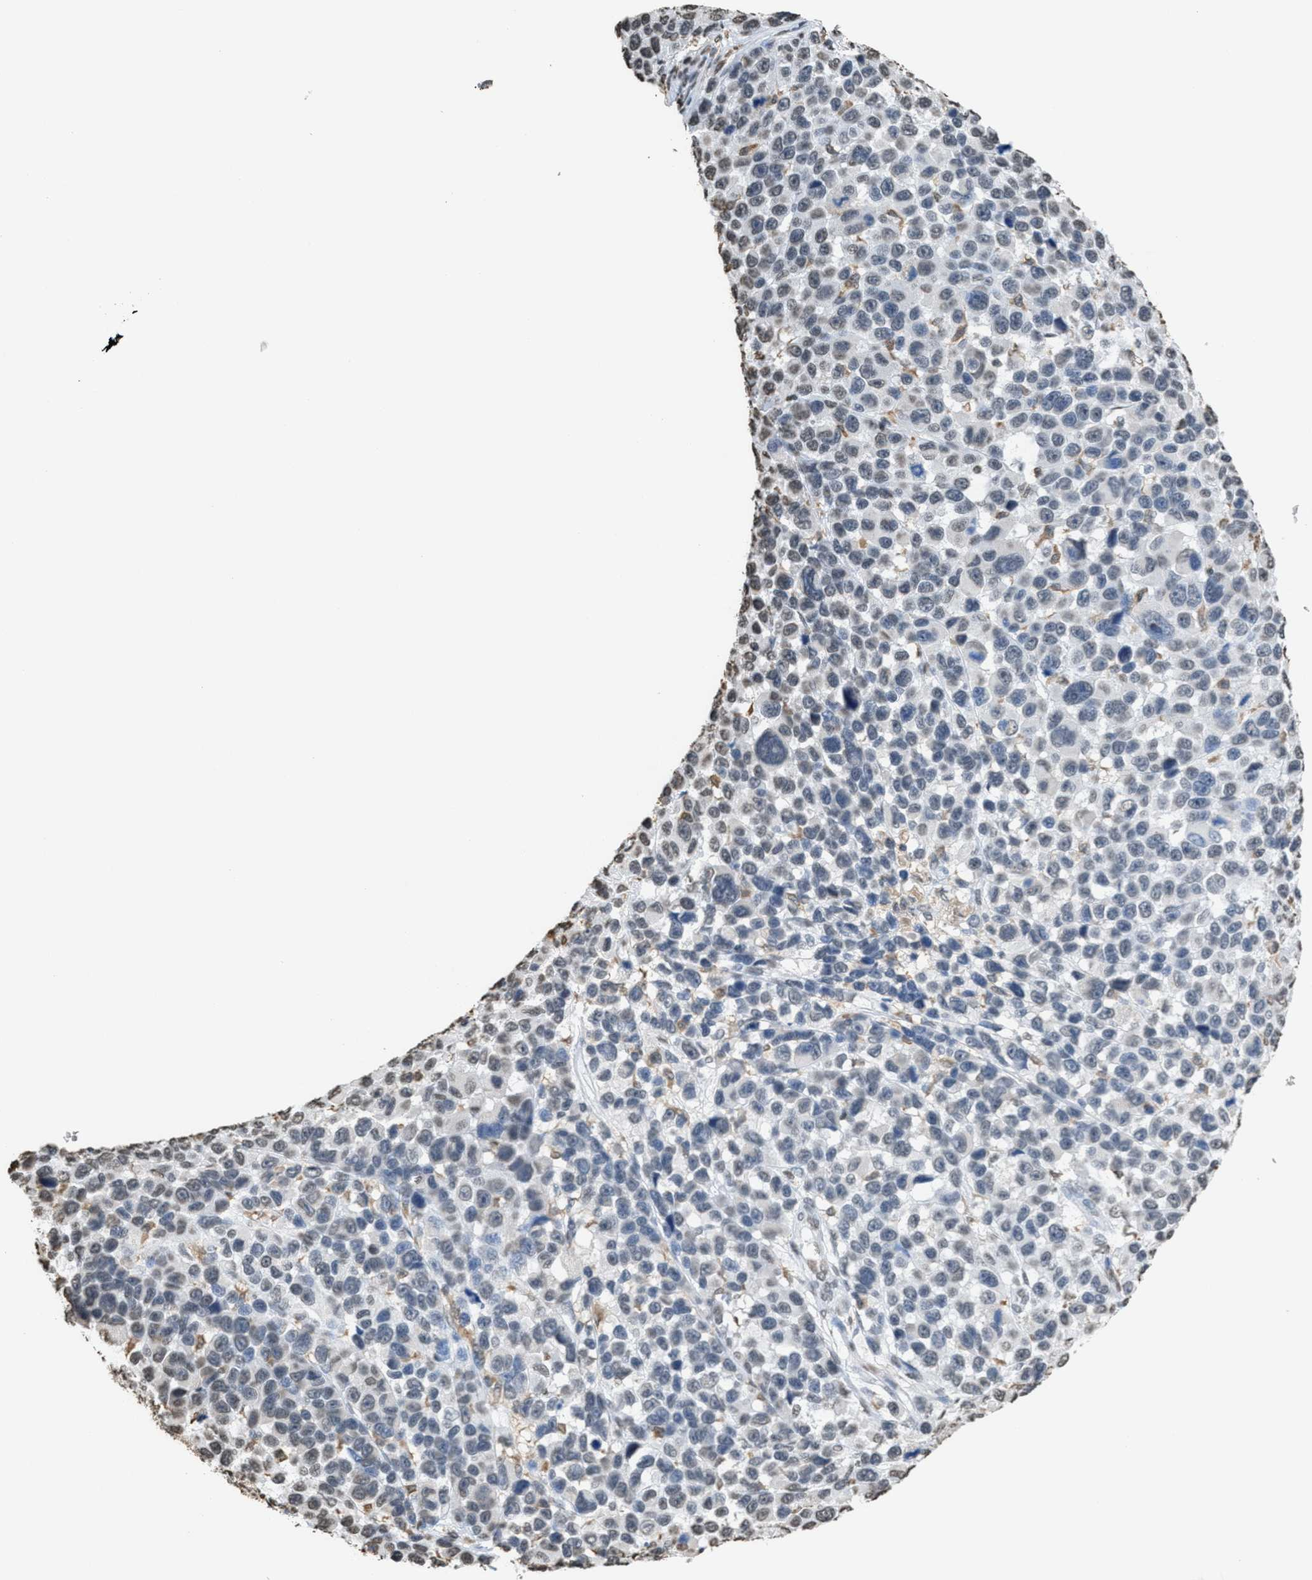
{"staining": {"intensity": "weak", "quantity": "<25%", "location": "nuclear"}, "tissue": "melanoma", "cell_type": "Tumor cells", "image_type": "cancer", "snomed": [{"axis": "morphology", "description": "Malignant melanoma, NOS"}, {"axis": "topography", "description": "Skin"}], "caption": "This is an immunohistochemistry image of malignant melanoma. There is no staining in tumor cells.", "gene": "NUP88", "patient": {"sex": "male", "age": 53}}